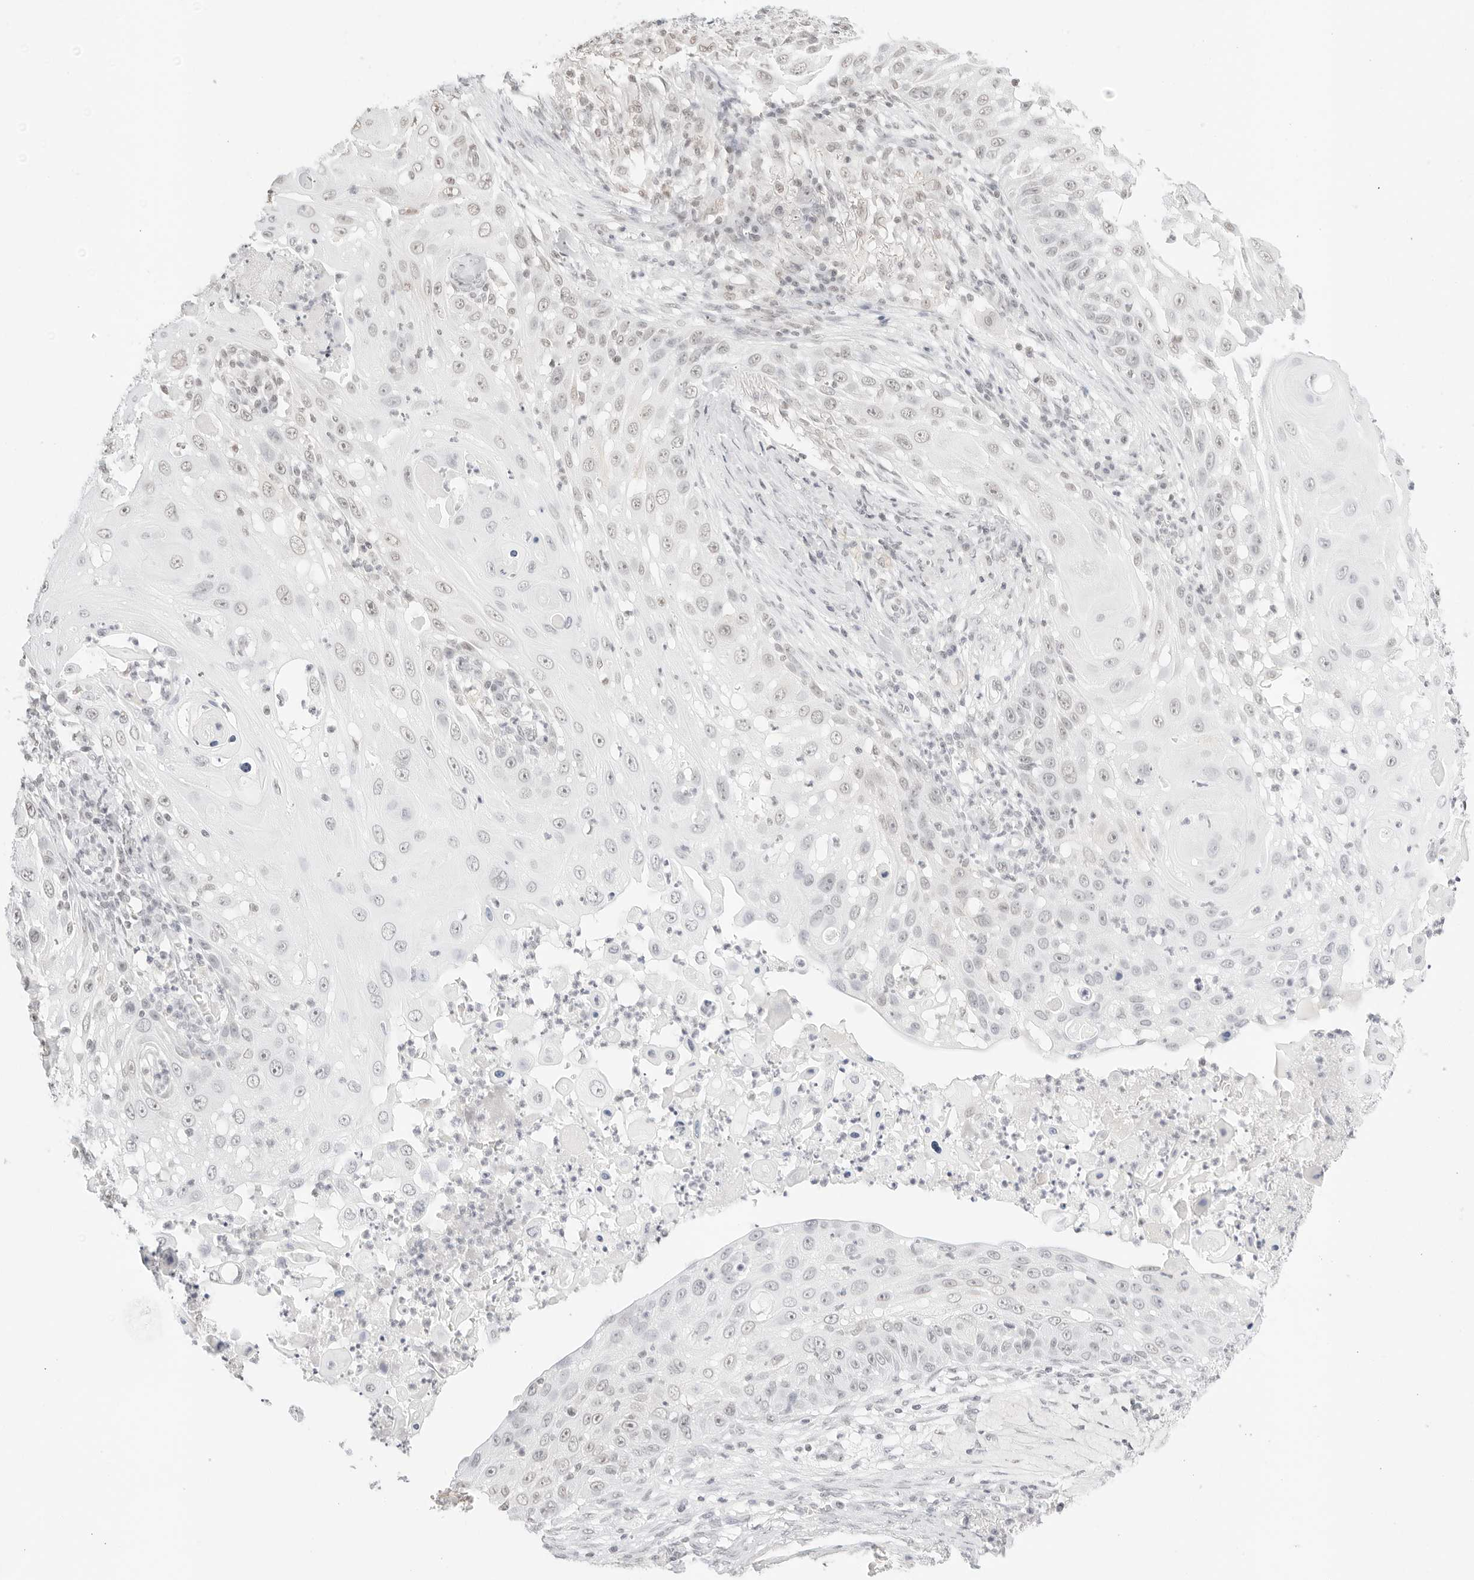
{"staining": {"intensity": "negative", "quantity": "none", "location": "none"}, "tissue": "skin cancer", "cell_type": "Tumor cells", "image_type": "cancer", "snomed": [{"axis": "morphology", "description": "Squamous cell carcinoma, NOS"}, {"axis": "topography", "description": "Skin"}], "caption": "Histopathology image shows no protein staining in tumor cells of skin cancer (squamous cell carcinoma) tissue.", "gene": "FBLN5", "patient": {"sex": "female", "age": 44}}